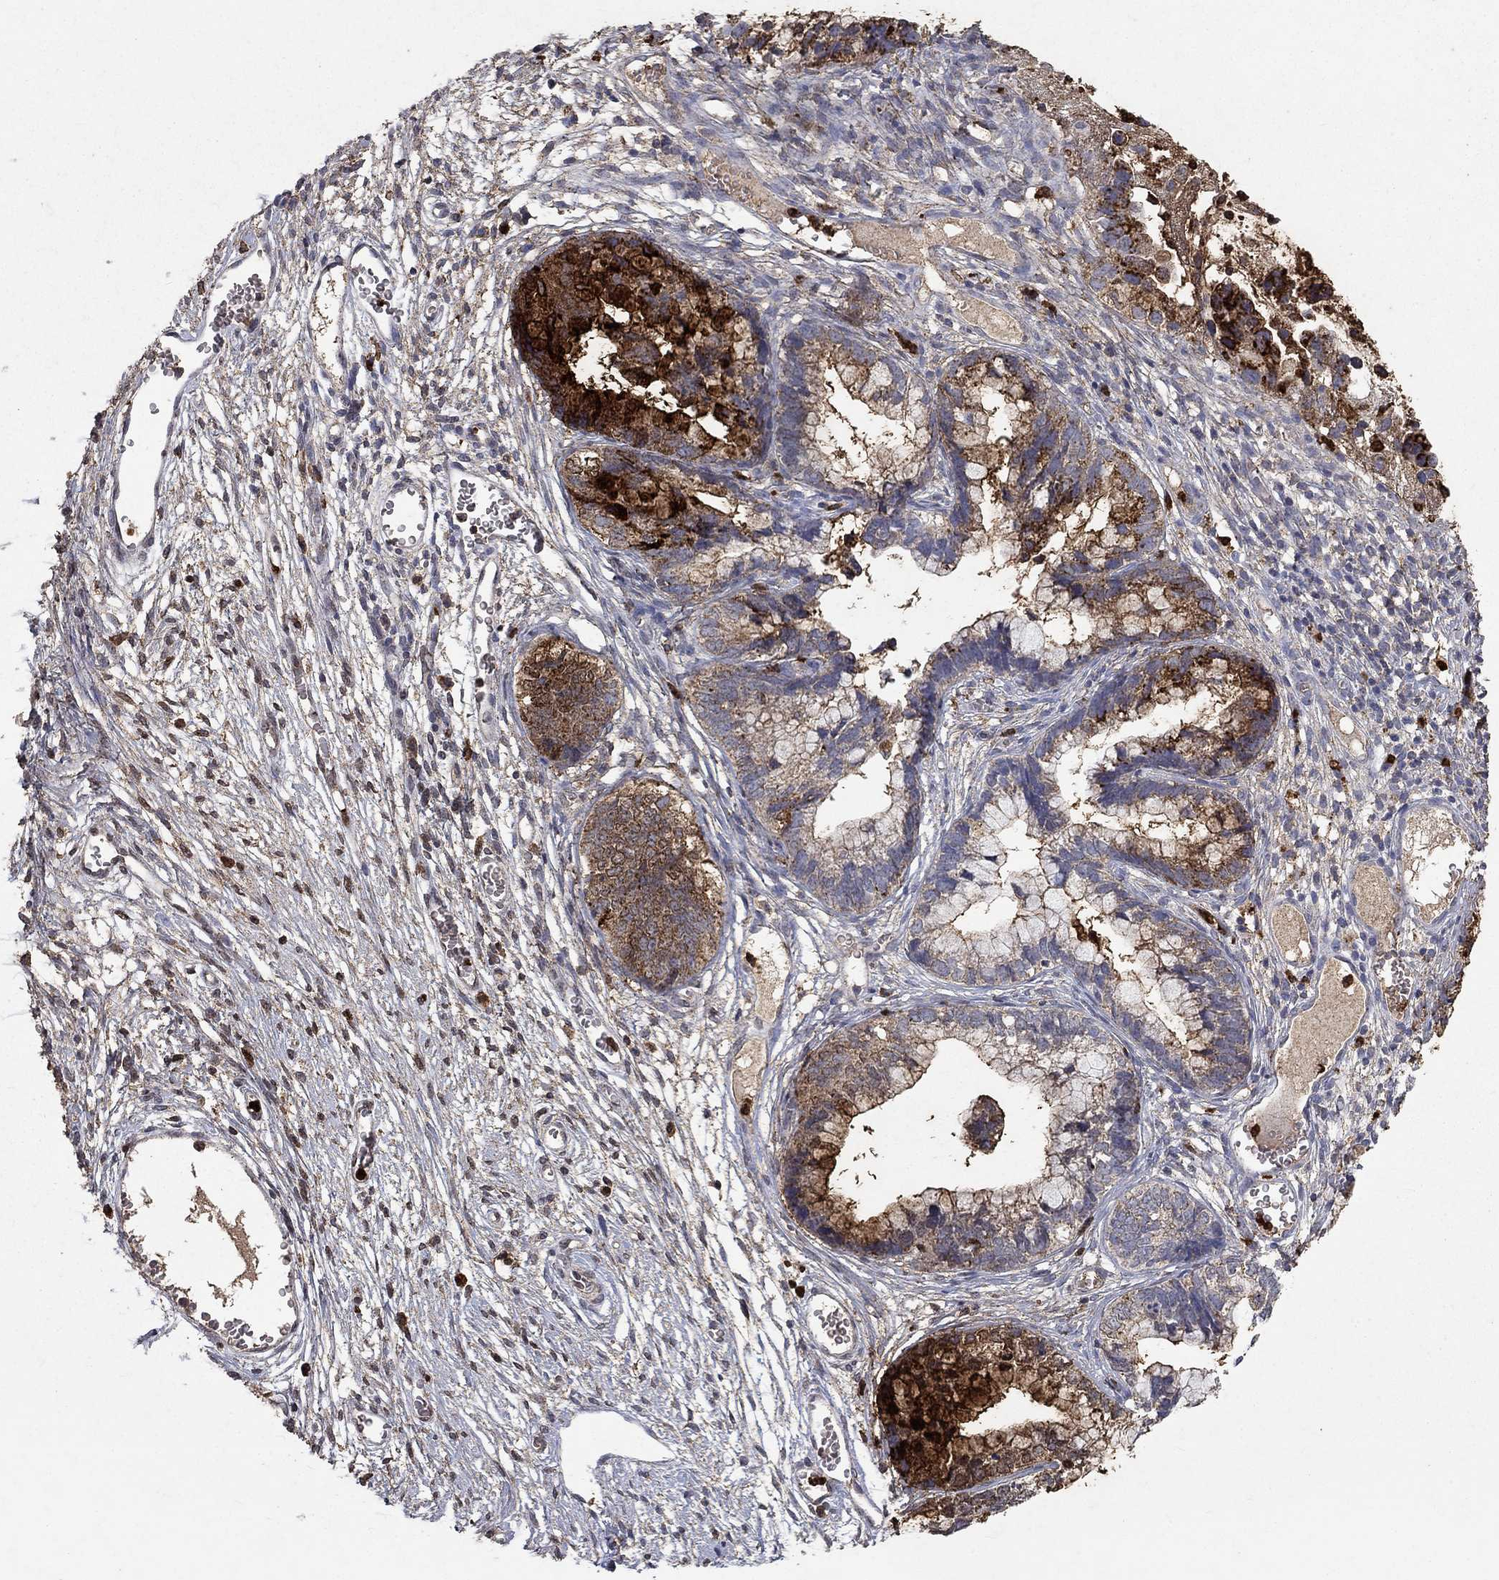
{"staining": {"intensity": "strong", "quantity": "25%-75%", "location": "cytoplasmic/membranous"}, "tissue": "cervical cancer", "cell_type": "Tumor cells", "image_type": "cancer", "snomed": [{"axis": "morphology", "description": "Adenocarcinoma, NOS"}, {"axis": "topography", "description": "Cervix"}], "caption": "Brown immunohistochemical staining in cervical cancer (adenocarcinoma) shows strong cytoplasmic/membranous staining in approximately 25%-75% of tumor cells.", "gene": "CD24", "patient": {"sex": "female", "age": 44}}